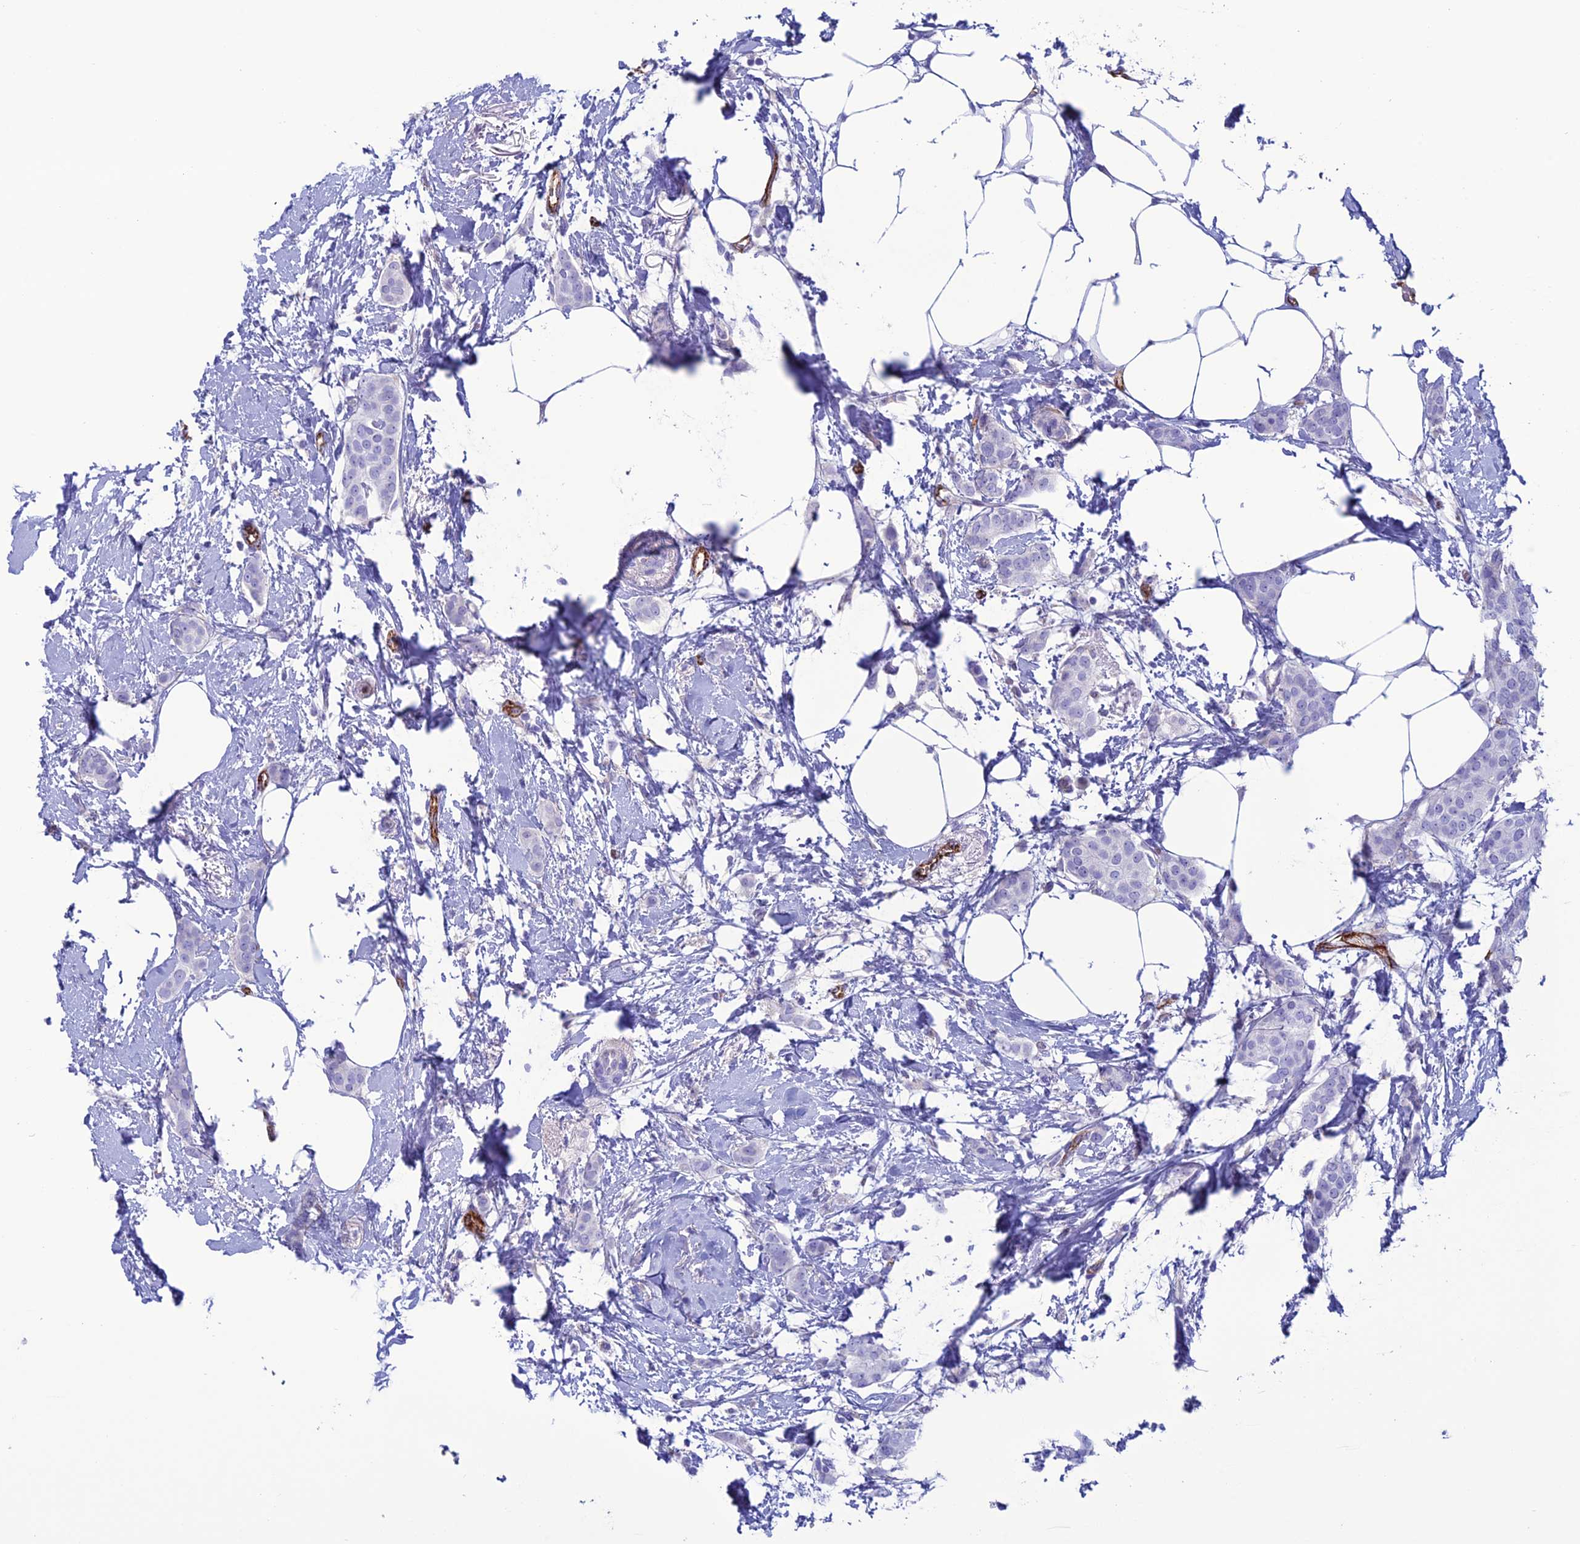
{"staining": {"intensity": "negative", "quantity": "none", "location": "none"}, "tissue": "breast cancer", "cell_type": "Tumor cells", "image_type": "cancer", "snomed": [{"axis": "morphology", "description": "Duct carcinoma"}, {"axis": "topography", "description": "Breast"}], "caption": "Image shows no protein positivity in tumor cells of breast invasive ductal carcinoma tissue.", "gene": "CDC42EP5", "patient": {"sex": "female", "age": 72}}